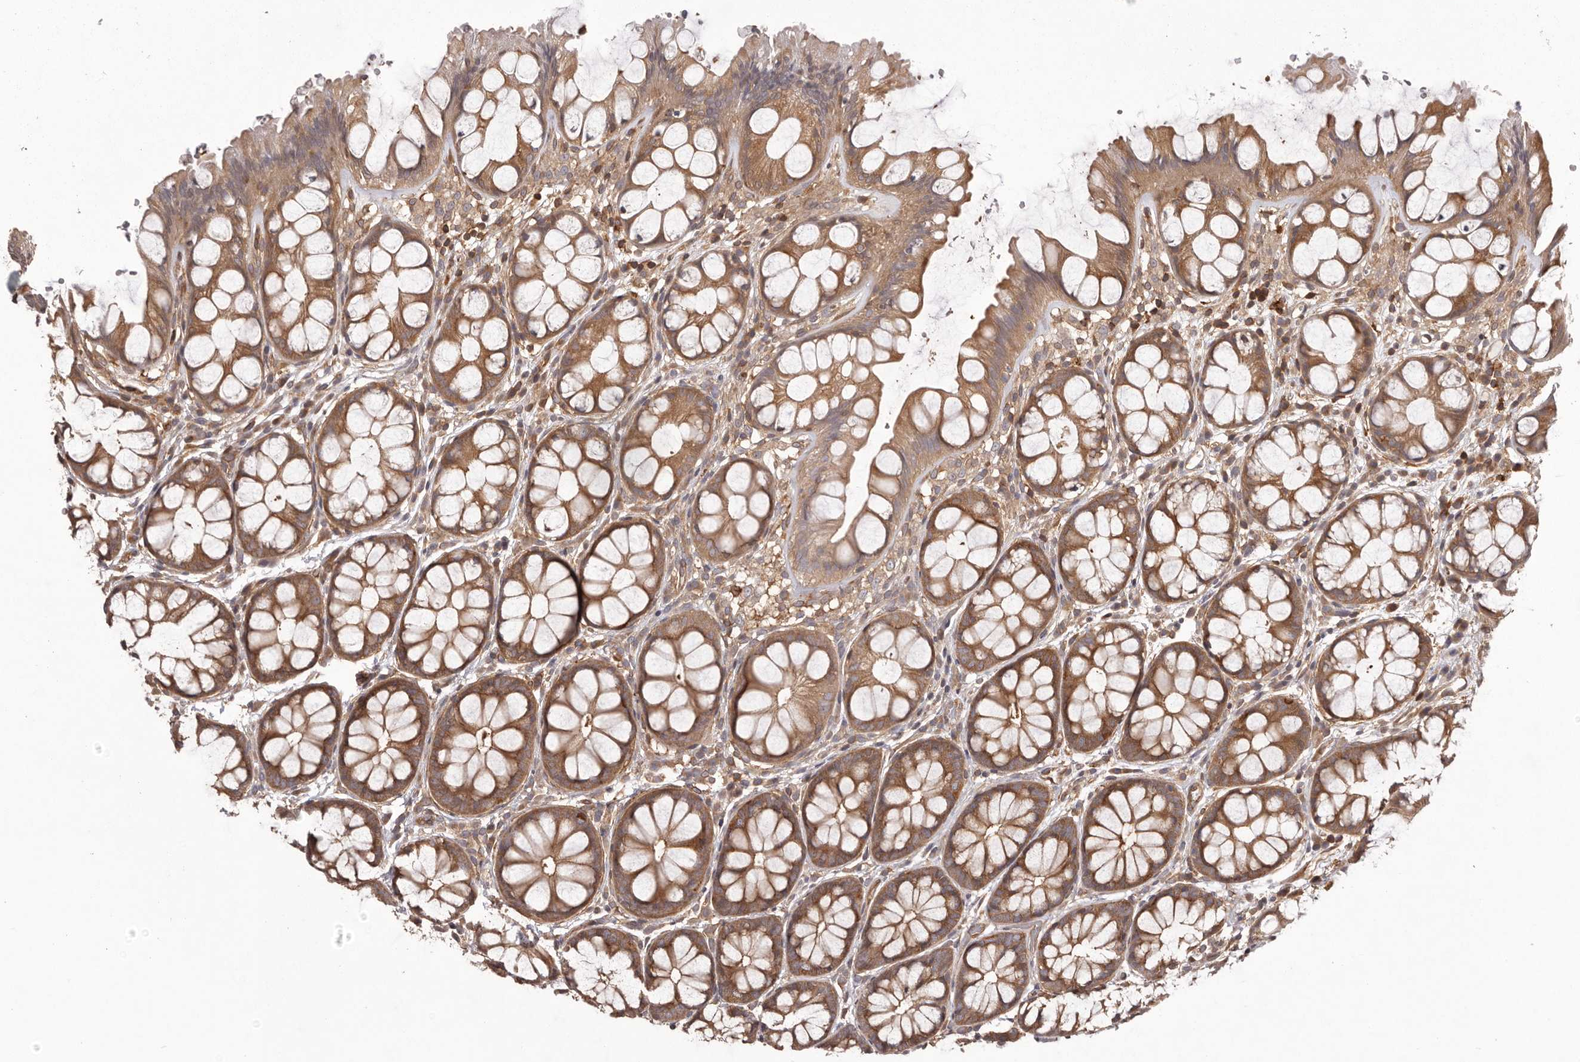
{"staining": {"intensity": "moderate", "quantity": ">75%", "location": "cytoplasmic/membranous"}, "tissue": "colon", "cell_type": "Endothelial cells", "image_type": "normal", "snomed": [{"axis": "morphology", "description": "Normal tissue, NOS"}, {"axis": "topography", "description": "Colon"}], "caption": "Protein staining of benign colon exhibits moderate cytoplasmic/membranous positivity in about >75% of endothelial cells.", "gene": "NFKBIA", "patient": {"sex": "male", "age": 47}}